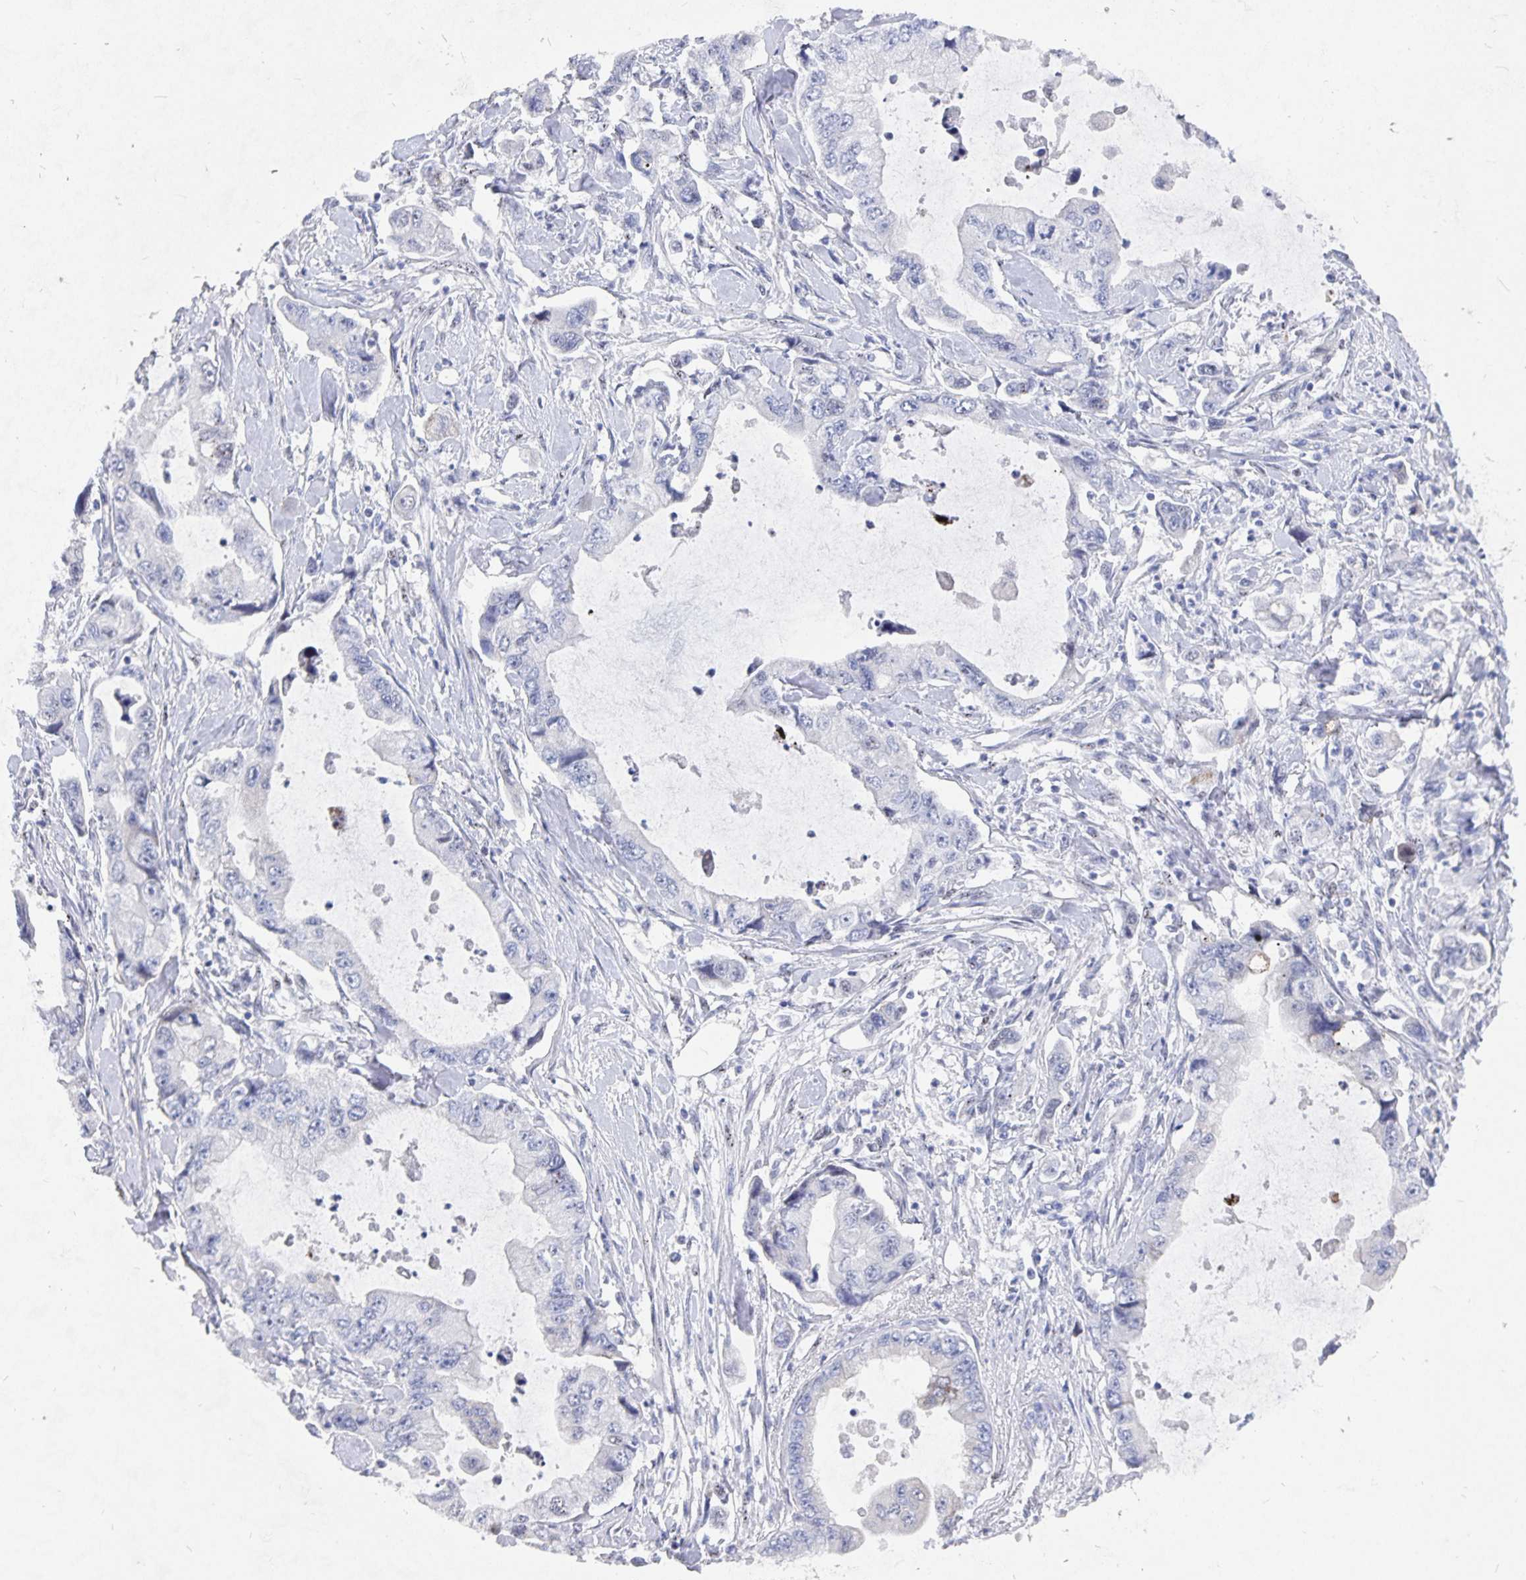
{"staining": {"intensity": "negative", "quantity": "none", "location": "none"}, "tissue": "stomach cancer", "cell_type": "Tumor cells", "image_type": "cancer", "snomed": [{"axis": "morphology", "description": "Adenocarcinoma, NOS"}, {"axis": "topography", "description": "Pancreas"}, {"axis": "topography", "description": "Stomach, upper"}, {"axis": "topography", "description": "Stomach"}], "caption": "This is a photomicrograph of immunohistochemistry (IHC) staining of stomach cancer, which shows no staining in tumor cells.", "gene": "SMOC1", "patient": {"sex": "male", "age": 77}}